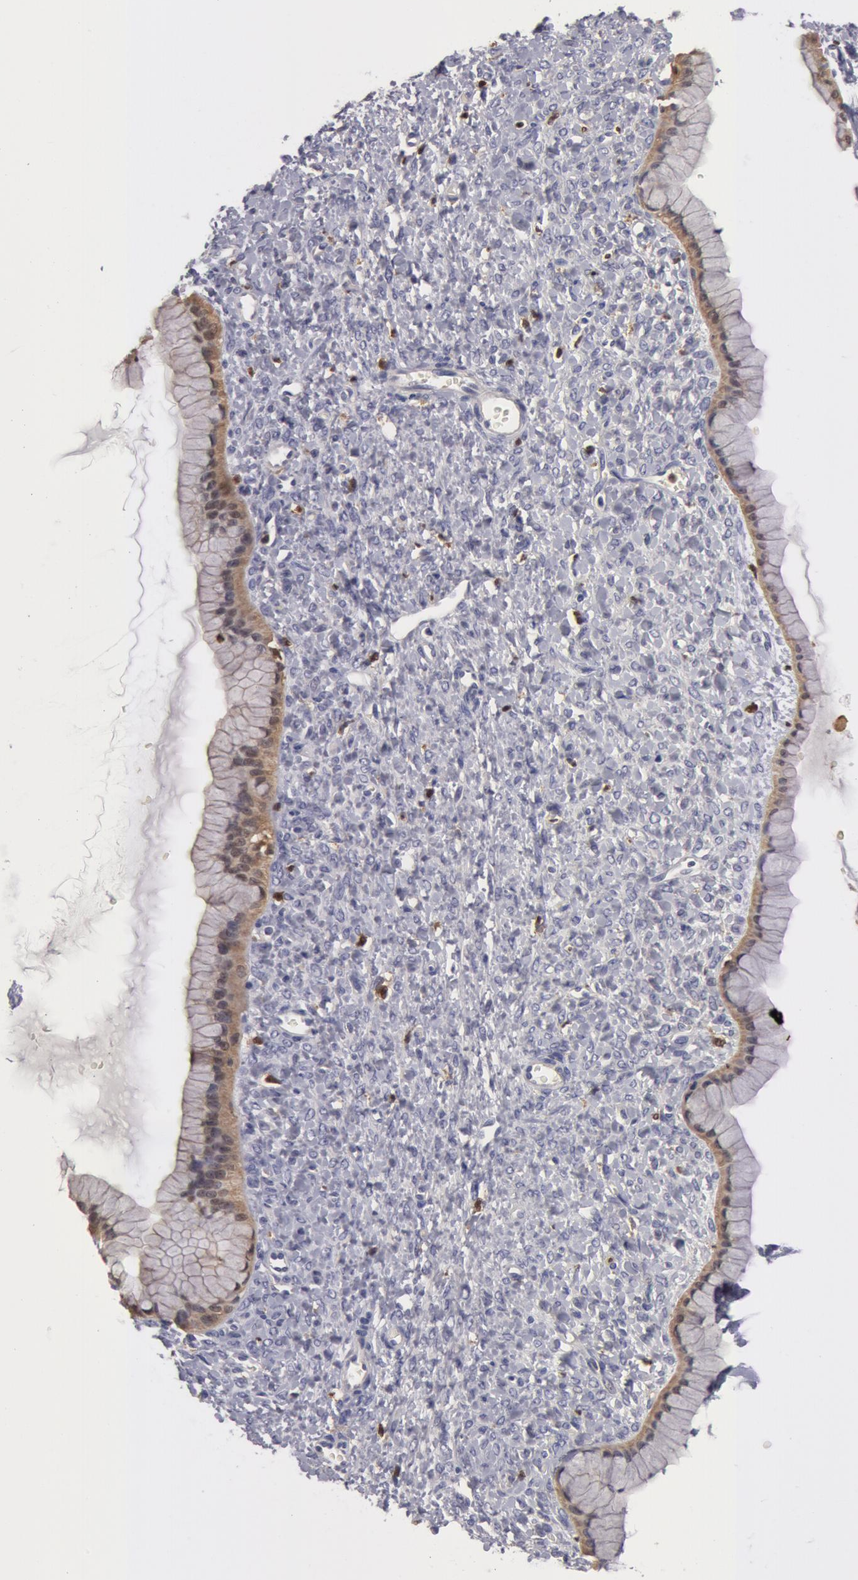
{"staining": {"intensity": "moderate", "quantity": ">75%", "location": "cytoplasmic/membranous"}, "tissue": "ovarian cancer", "cell_type": "Tumor cells", "image_type": "cancer", "snomed": [{"axis": "morphology", "description": "Cystadenocarcinoma, mucinous, NOS"}, {"axis": "topography", "description": "Ovary"}], "caption": "Protein expression by immunohistochemistry displays moderate cytoplasmic/membranous positivity in approximately >75% of tumor cells in ovarian cancer (mucinous cystadenocarcinoma).", "gene": "SYK", "patient": {"sex": "female", "age": 25}}